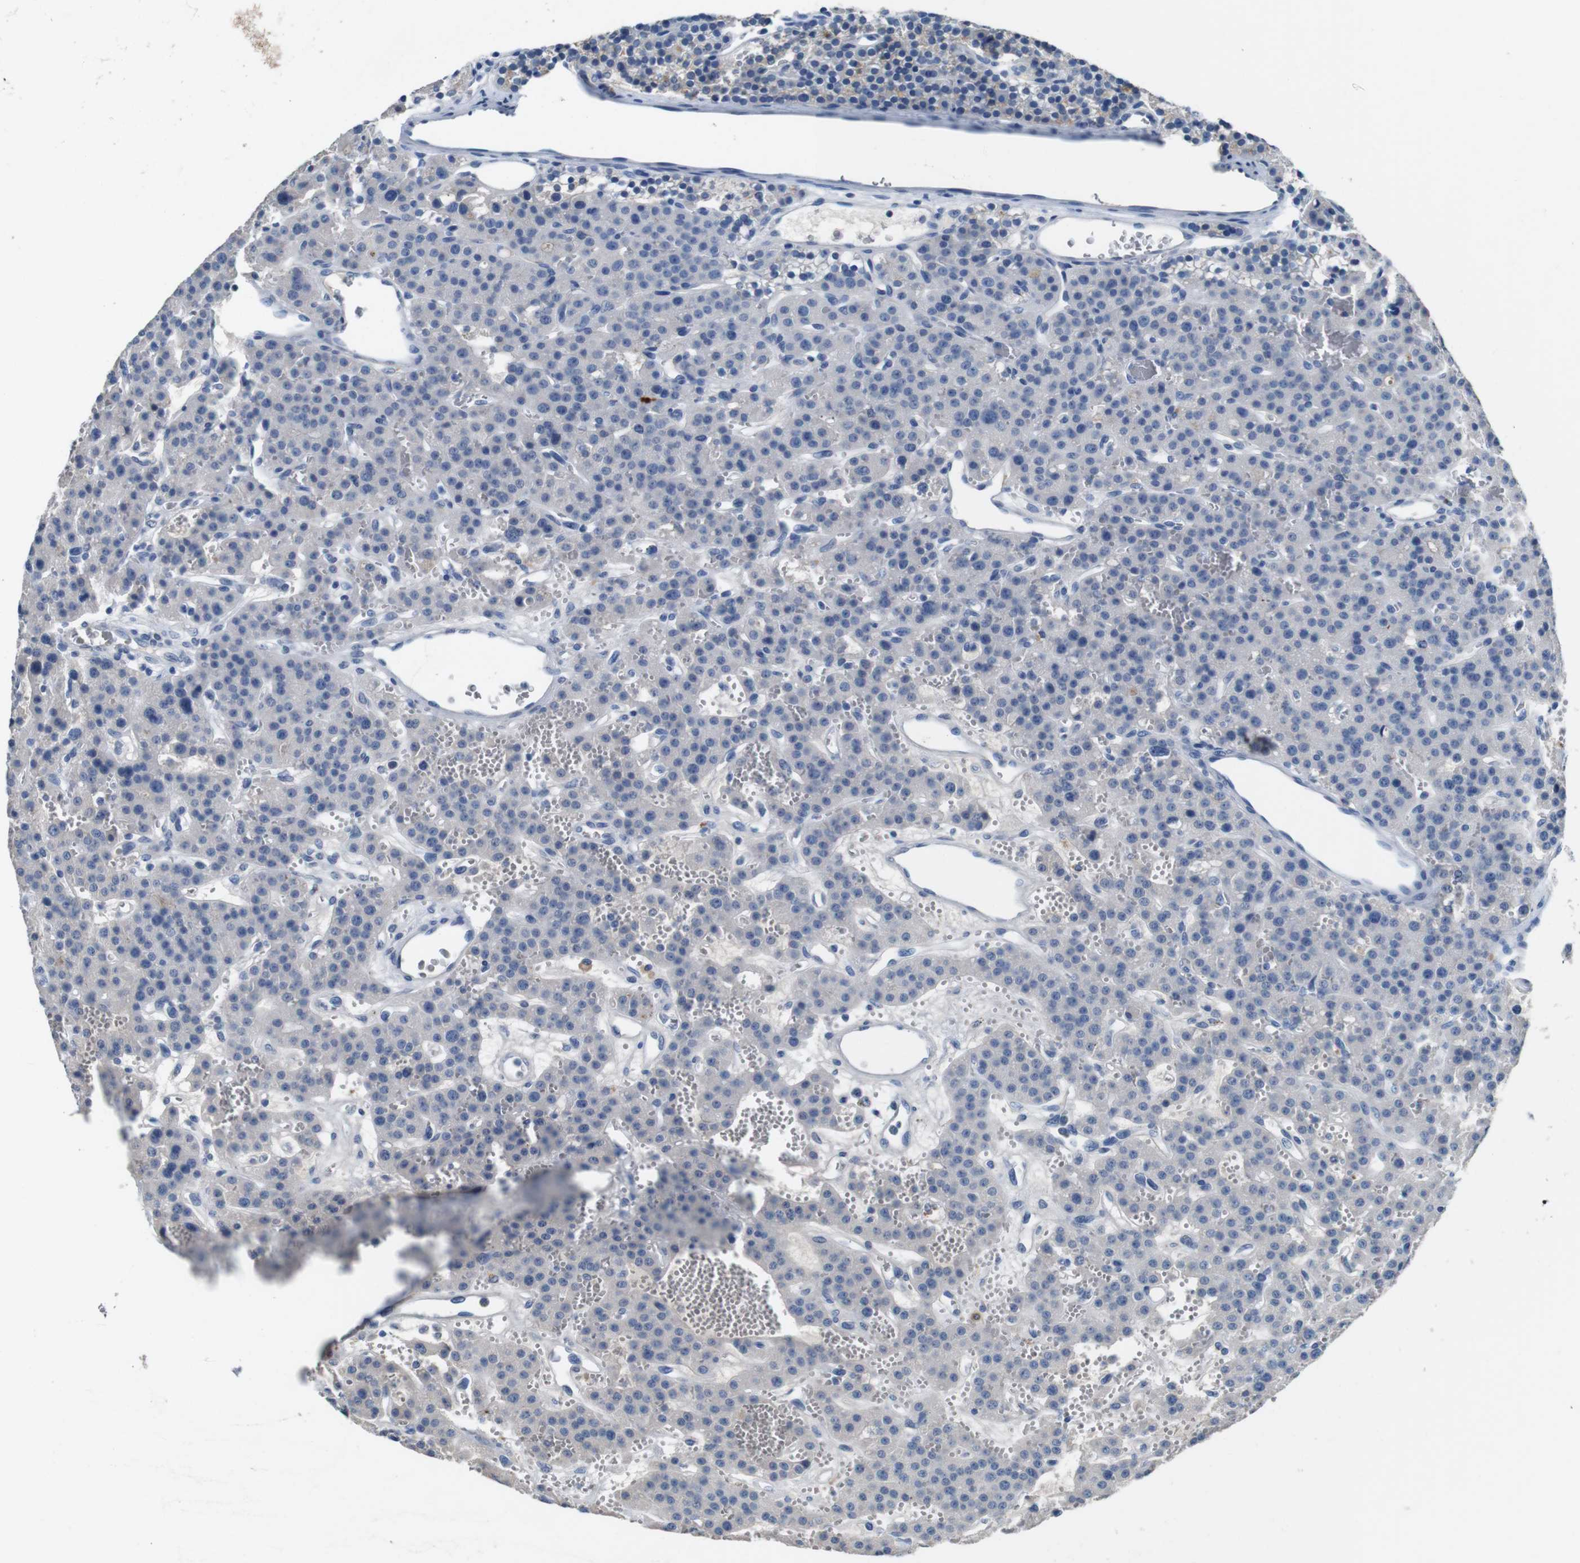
{"staining": {"intensity": "negative", "quantity": "none", "location": "none"}, "tissue": "parathyroid gland", "cell_type": "Glandular cells", "image_type": "normal", "snomed": [{"axis": "morphology", "description": "Normal tissue, NOS"}, {"axis": "morphology", "description": "Adenoma, NOS"}, {"axis": "topography", "description": "Parathyroid gland"}], "caption": "Glandular cells are negative for brown protein staining in benign parathyroid gland. (DAB (3,3'-diaminobenzidine) immunohistochemistry (IHC), high magnification).", "gene": "SLC2A8", "patient": {"sex": "female", "age": 81}}